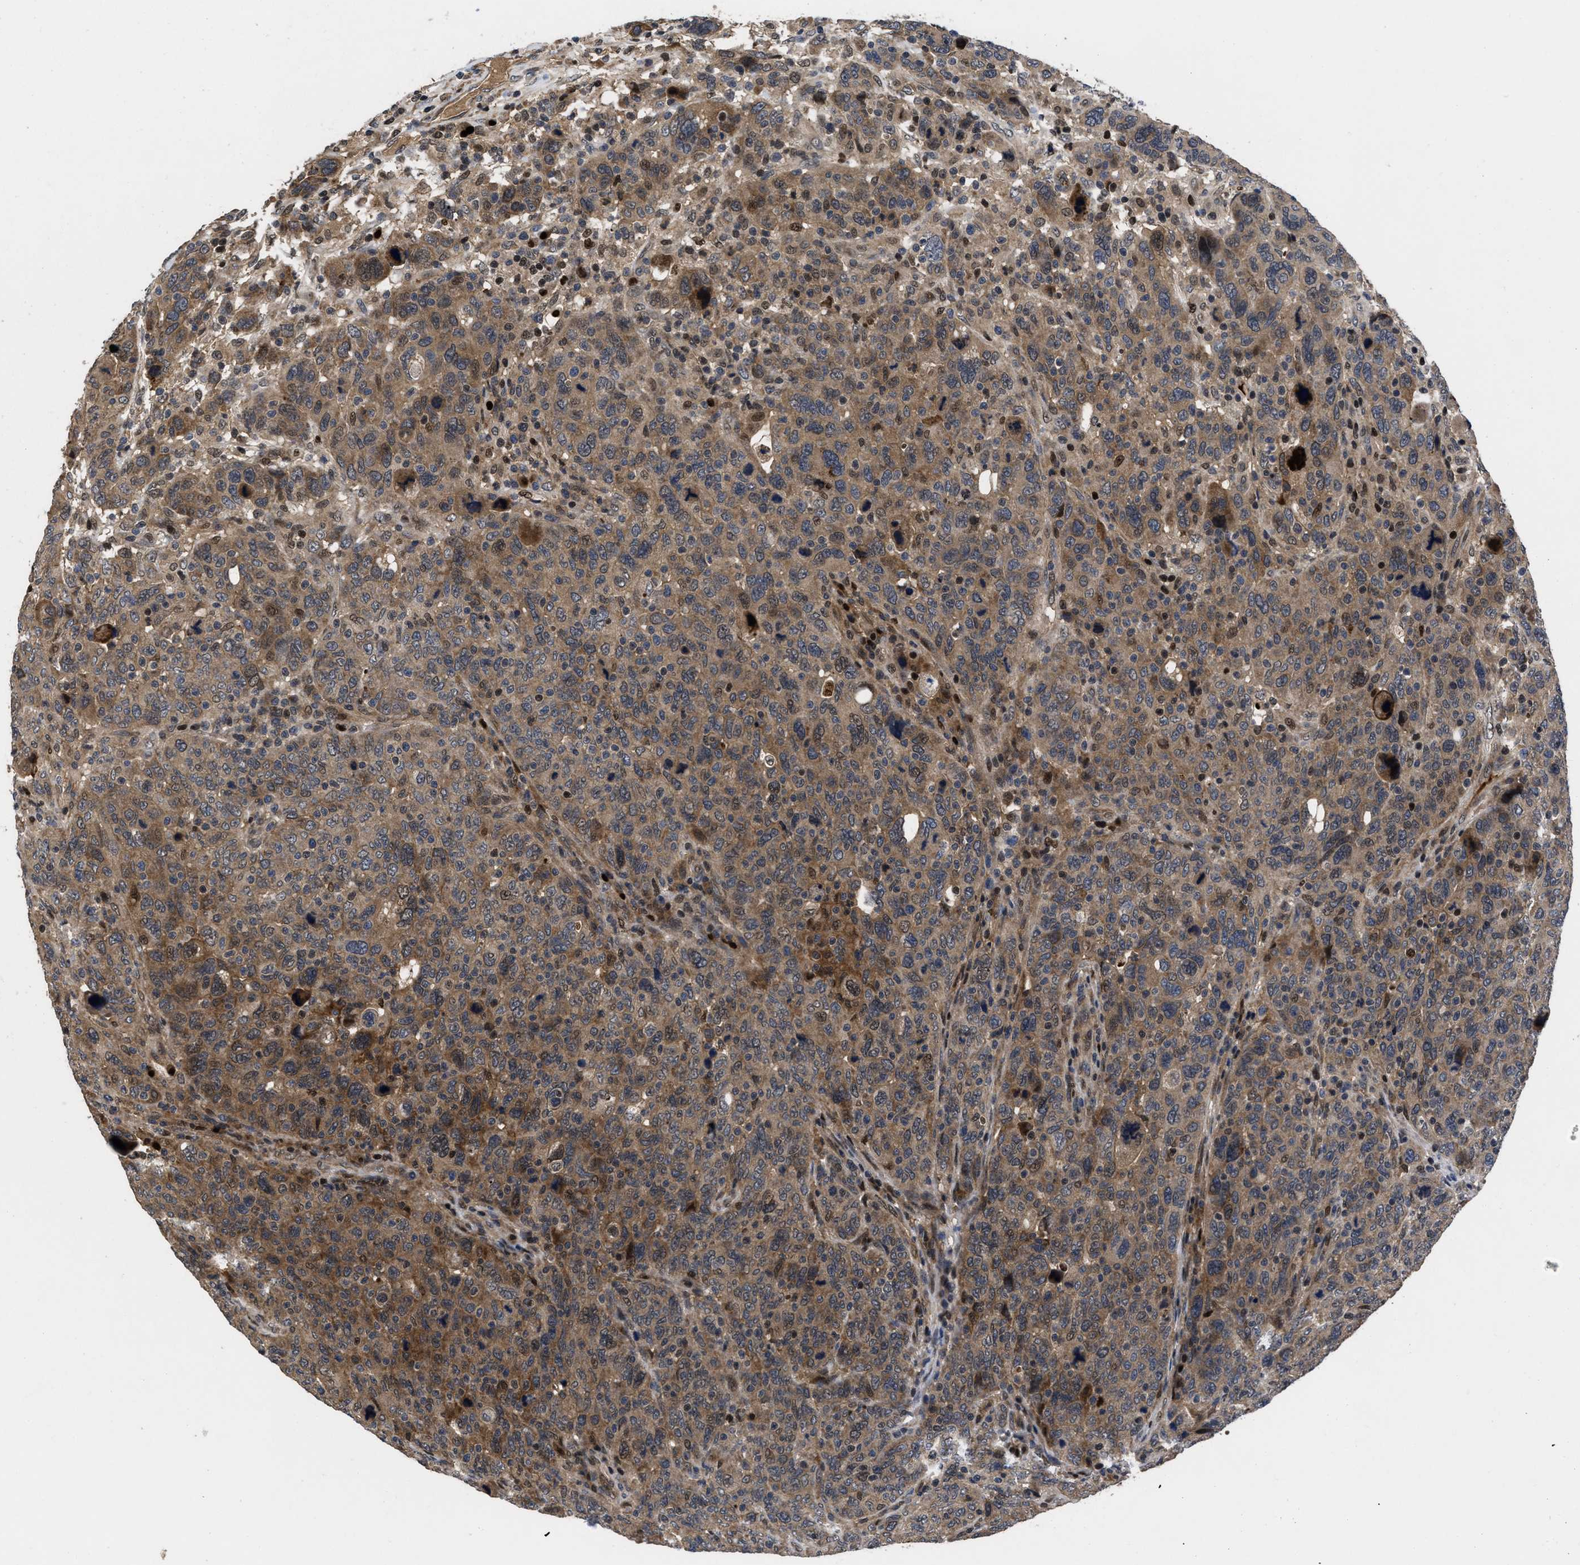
{"staining": {"intensity": "moderate", "quantity": ">75%", "location": "cytoplasmic/membranous,nuclear"}, "tissue": "breast cancer", "cell_type": "Tumor cells", "image_type": "cancer", "snomed": [{"axis": "morphology", "description": "Duct carcinoma"}, {"axis": "topography", "description": "Breast"}], "caption": "Human breast cancer stained for a protein (brown) demonstrates moderate cytoplasmic/membranous and nuclear positive staining in approximately >75% of tumor cells.", "gene": "FAM200A", "patient": {"sex": "female", "age": 37}}